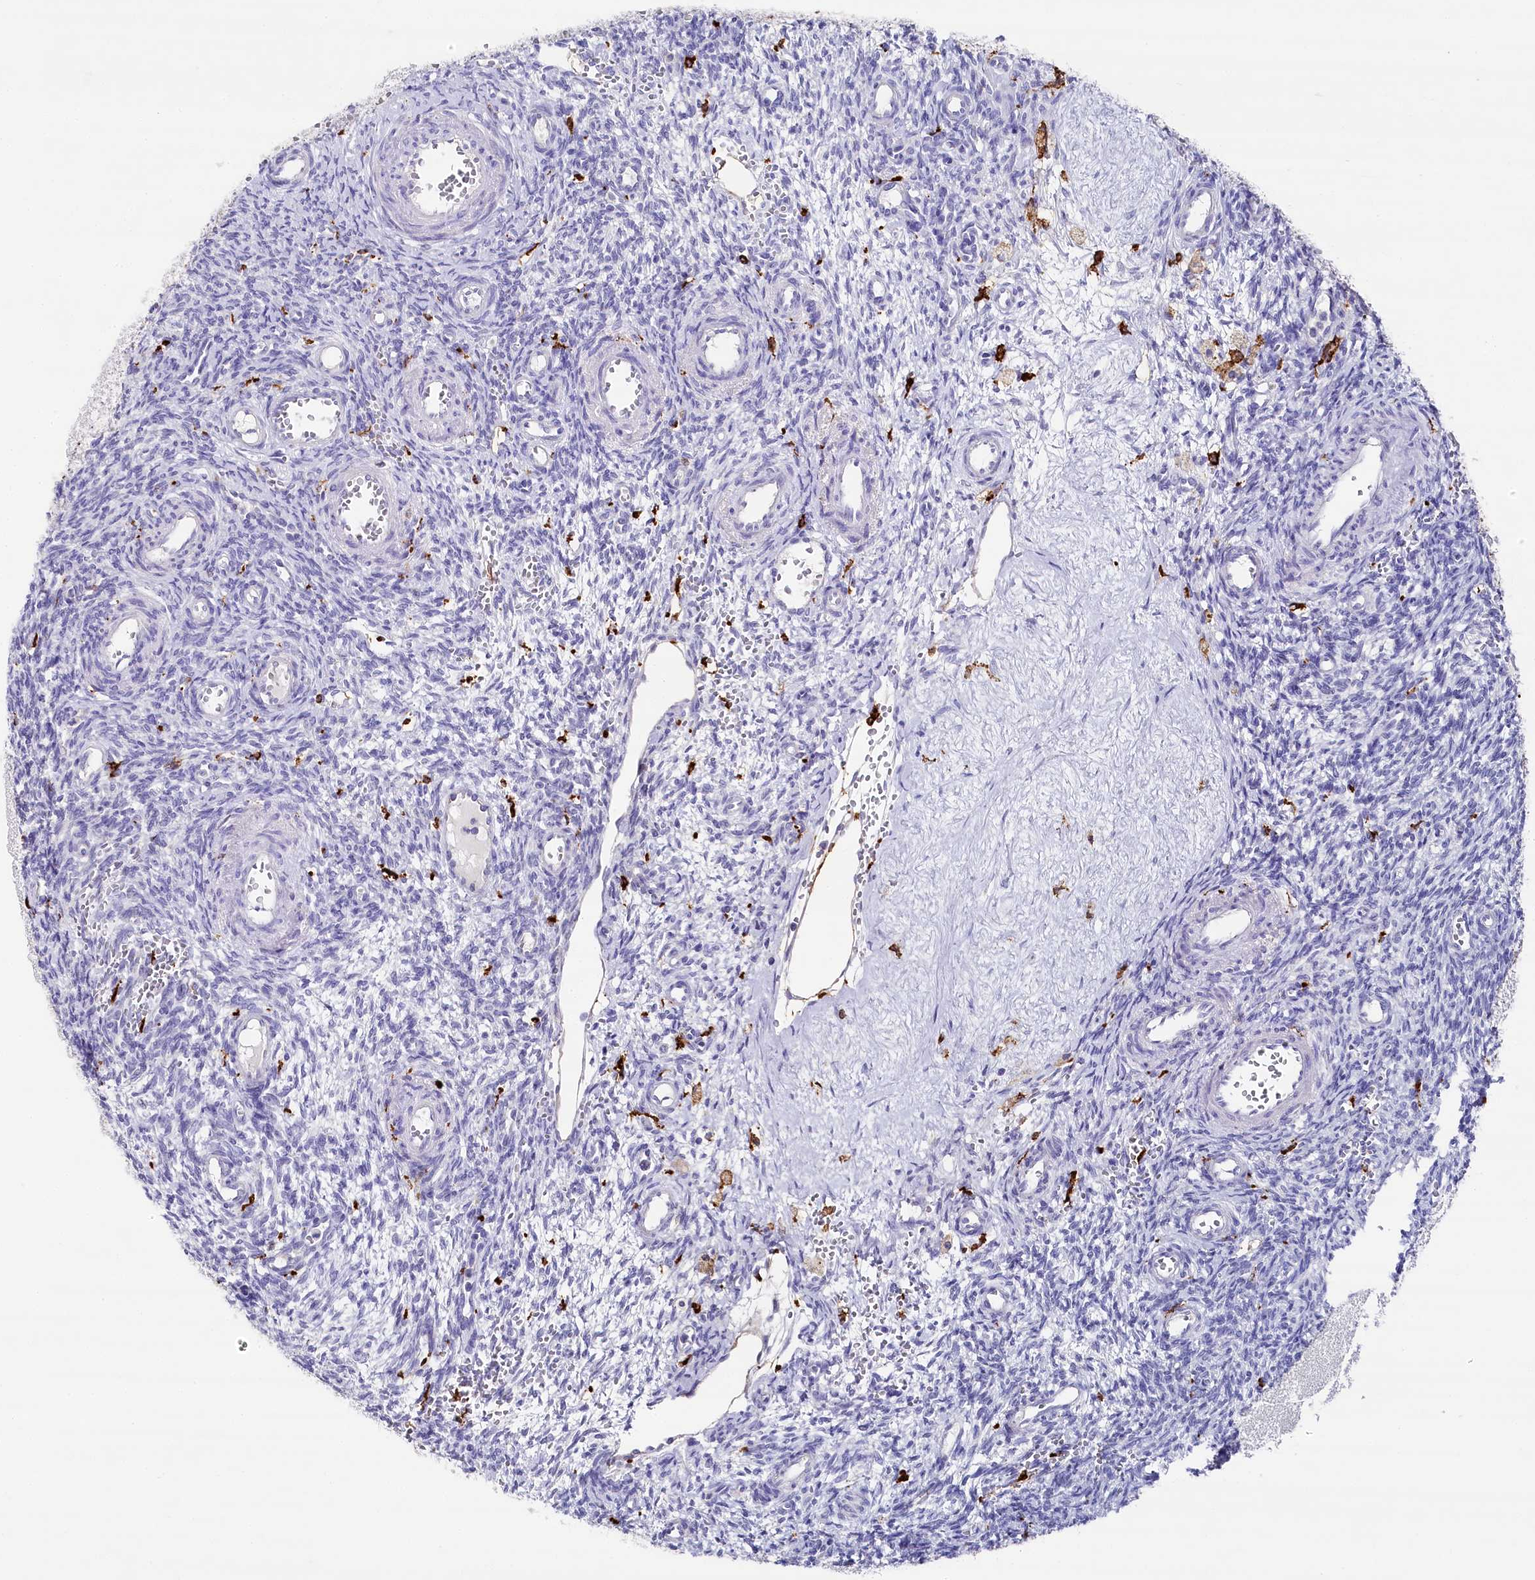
{"staining": {"intensity": "negative", "quantity": "none", "location": "none"}, "tissue": "ovary", "cell_type": "Ovarian stroma cells", "image_type": "normal", "snomed": [{"axis": "morphology", "description": "Normal tissue, NOS"}, {"axis": "topography", "description": "Ovary"}], "caption": "Immunohistochemical staining of normal human ovary reveals no significant expression in ovarian stroma cells. (DAB IHC with hematoxylin counter stain).", "gene": "CLEC4M", "patient": {"sex": "female", "age": 39}}